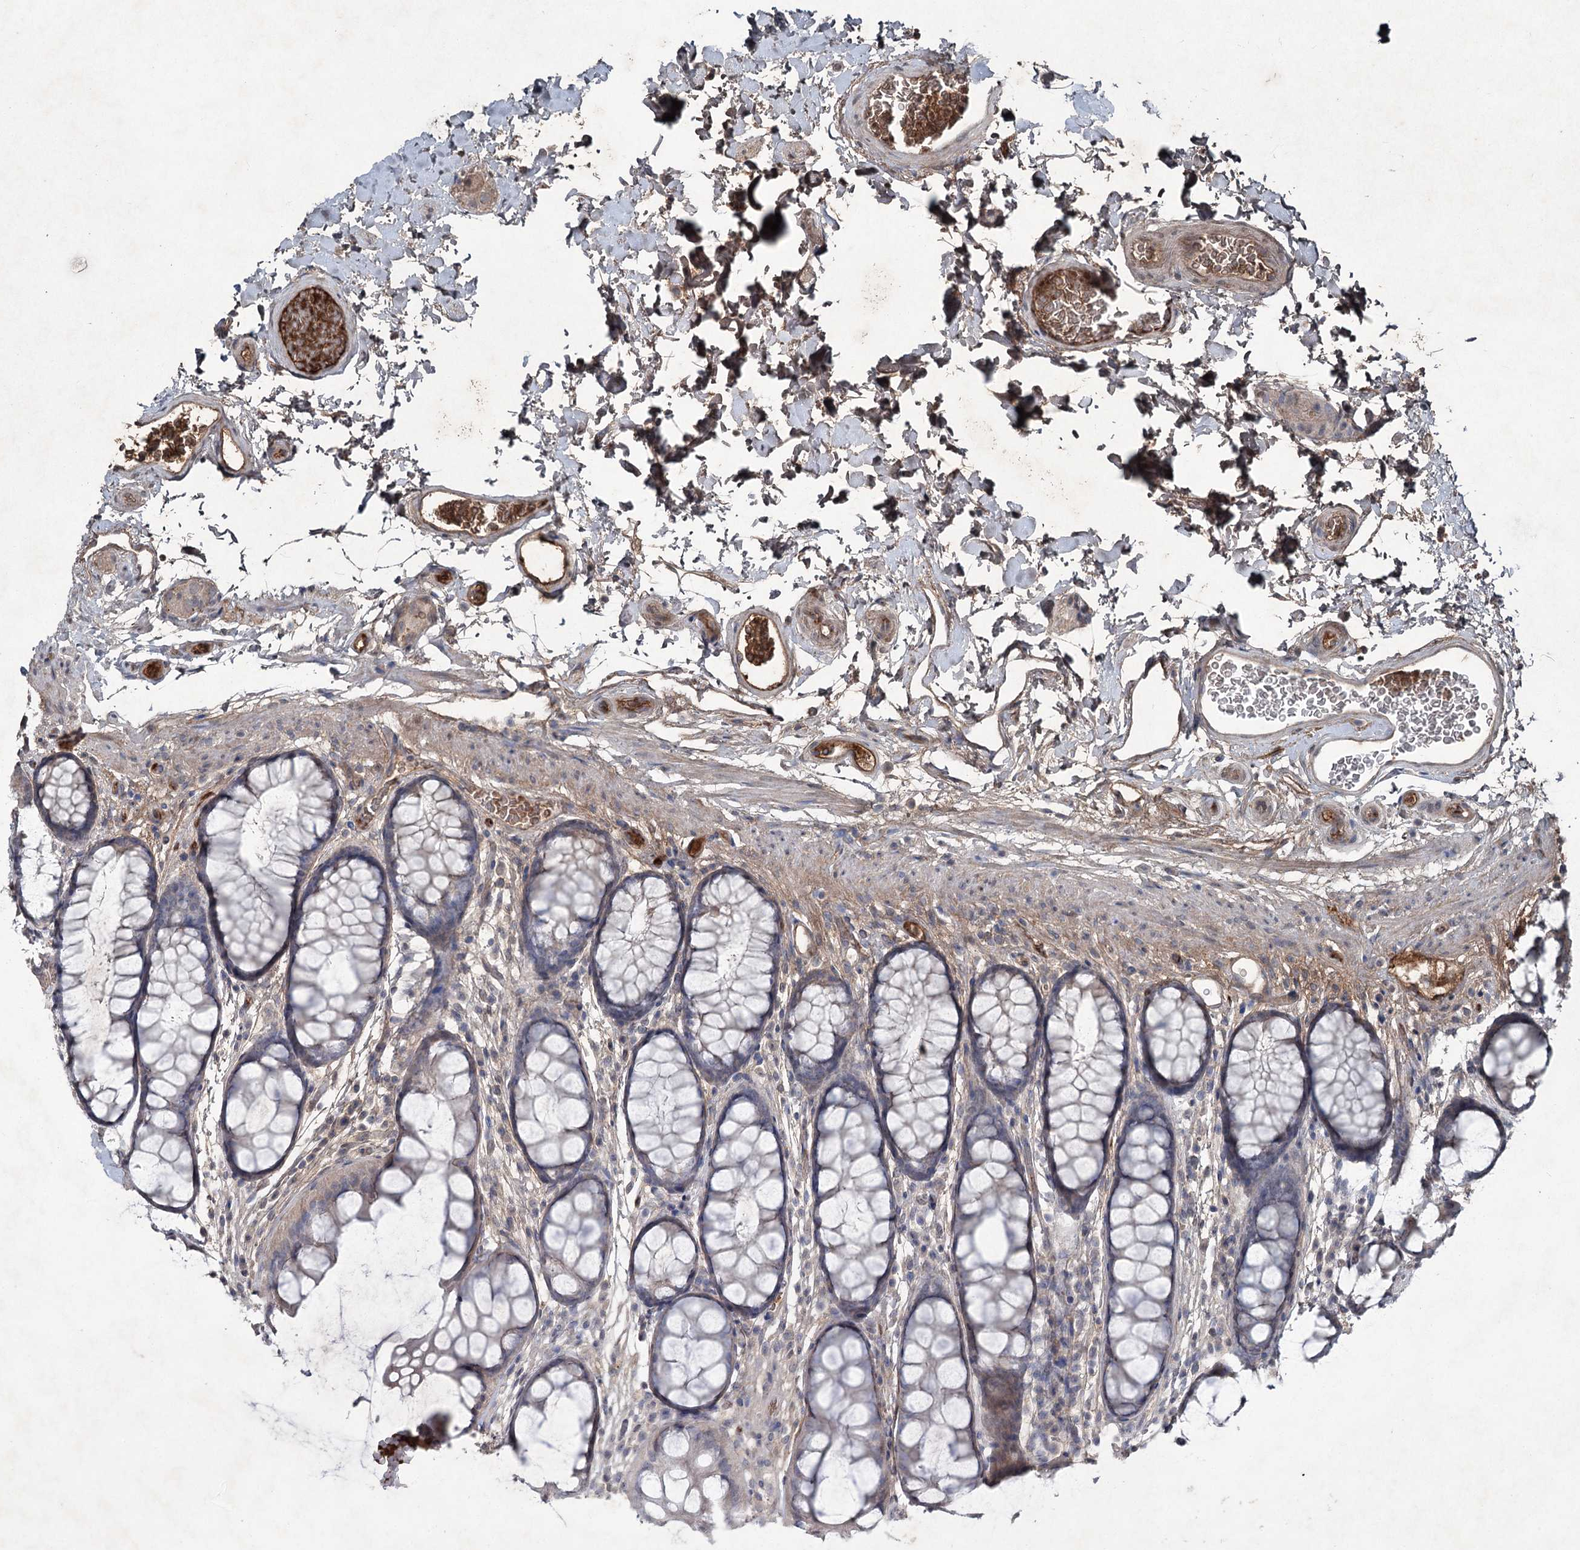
{"staining": {"intensity": "moderate", "quantity": "25%-75%", "location": "cytoplasmic/membranous"}, "tissue": "colon", "cell_type": "Endothelial cells", "image_type": "normal", "snomed": [{"axis": "morphology", "description": "Normal tissue, NOS"}, {"axis": "topography", "description": "Colon"}], "caption": "Immunohistochemical staining of benign human colon exhibits moderate cytoplasmic/membranous protein expression in about 25%-75% of endothelial cells. (IHC, brightfield microscopy, high magnification).", "gene": "PGLYRP2", "patient": {"sex": "female", "age": 82}}